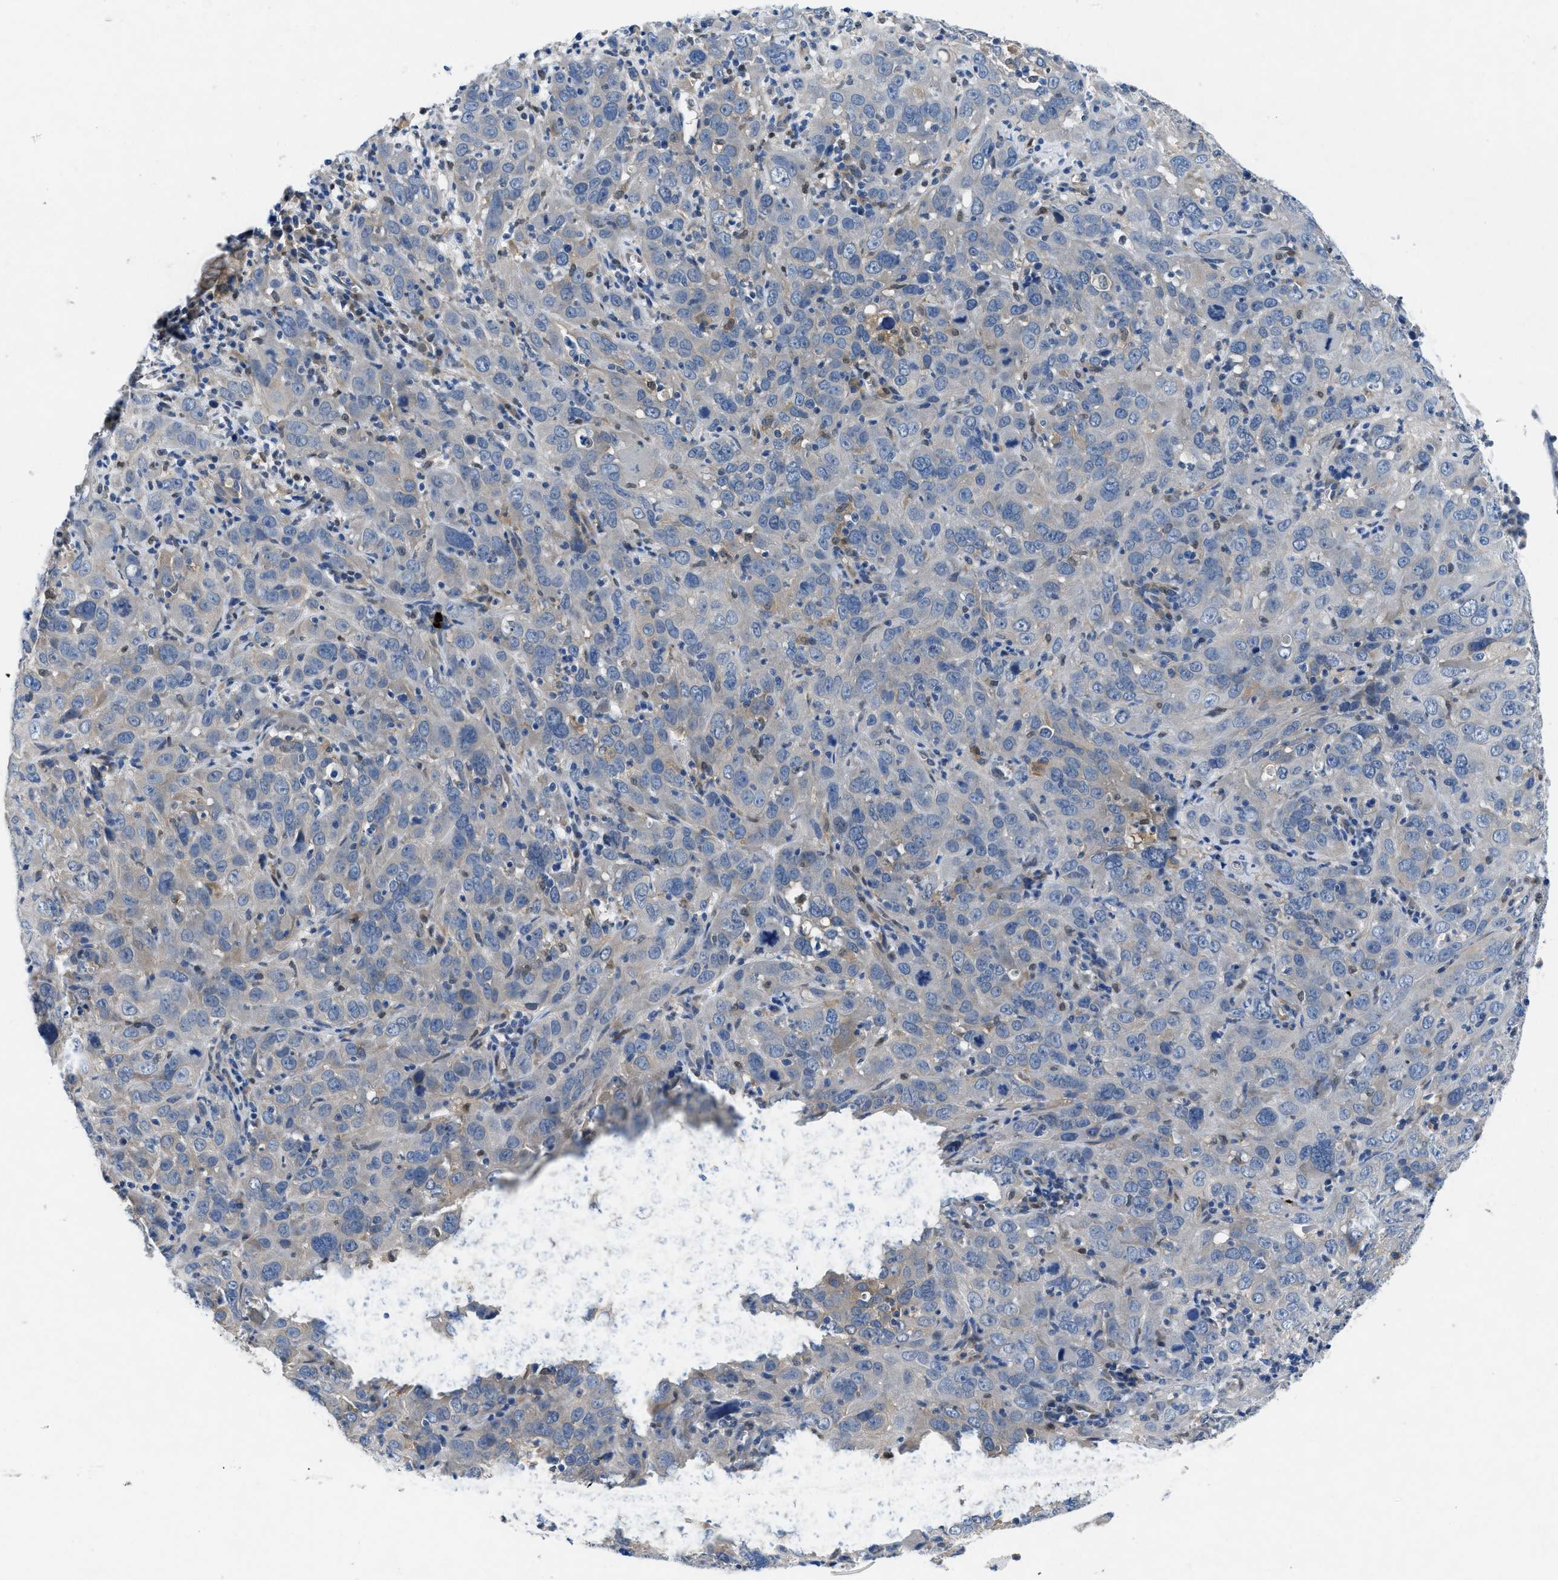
{"staining": {"intensity": "negative", "quantity": "none", "location": "none"}, "tissue": "cervical cancer", "cell_type": "Tumor cells", "image_type": "cancer", "snomed": [{"axis": "morphology", "description": "Squamous cell carcinoma, NOS"}, {"axis": "topography", "description": "Cervix"}], "caption": "The image exhibits no significant staining in tumor cells of cervical squamous cell carcinoma. (DAB (3,3'-diaminobenzidine) immunohistochemistry visualized using brightfield microscopy, high magnification).", "gene": "COPS2", "patient": {"sex": "female", "age": 32}}